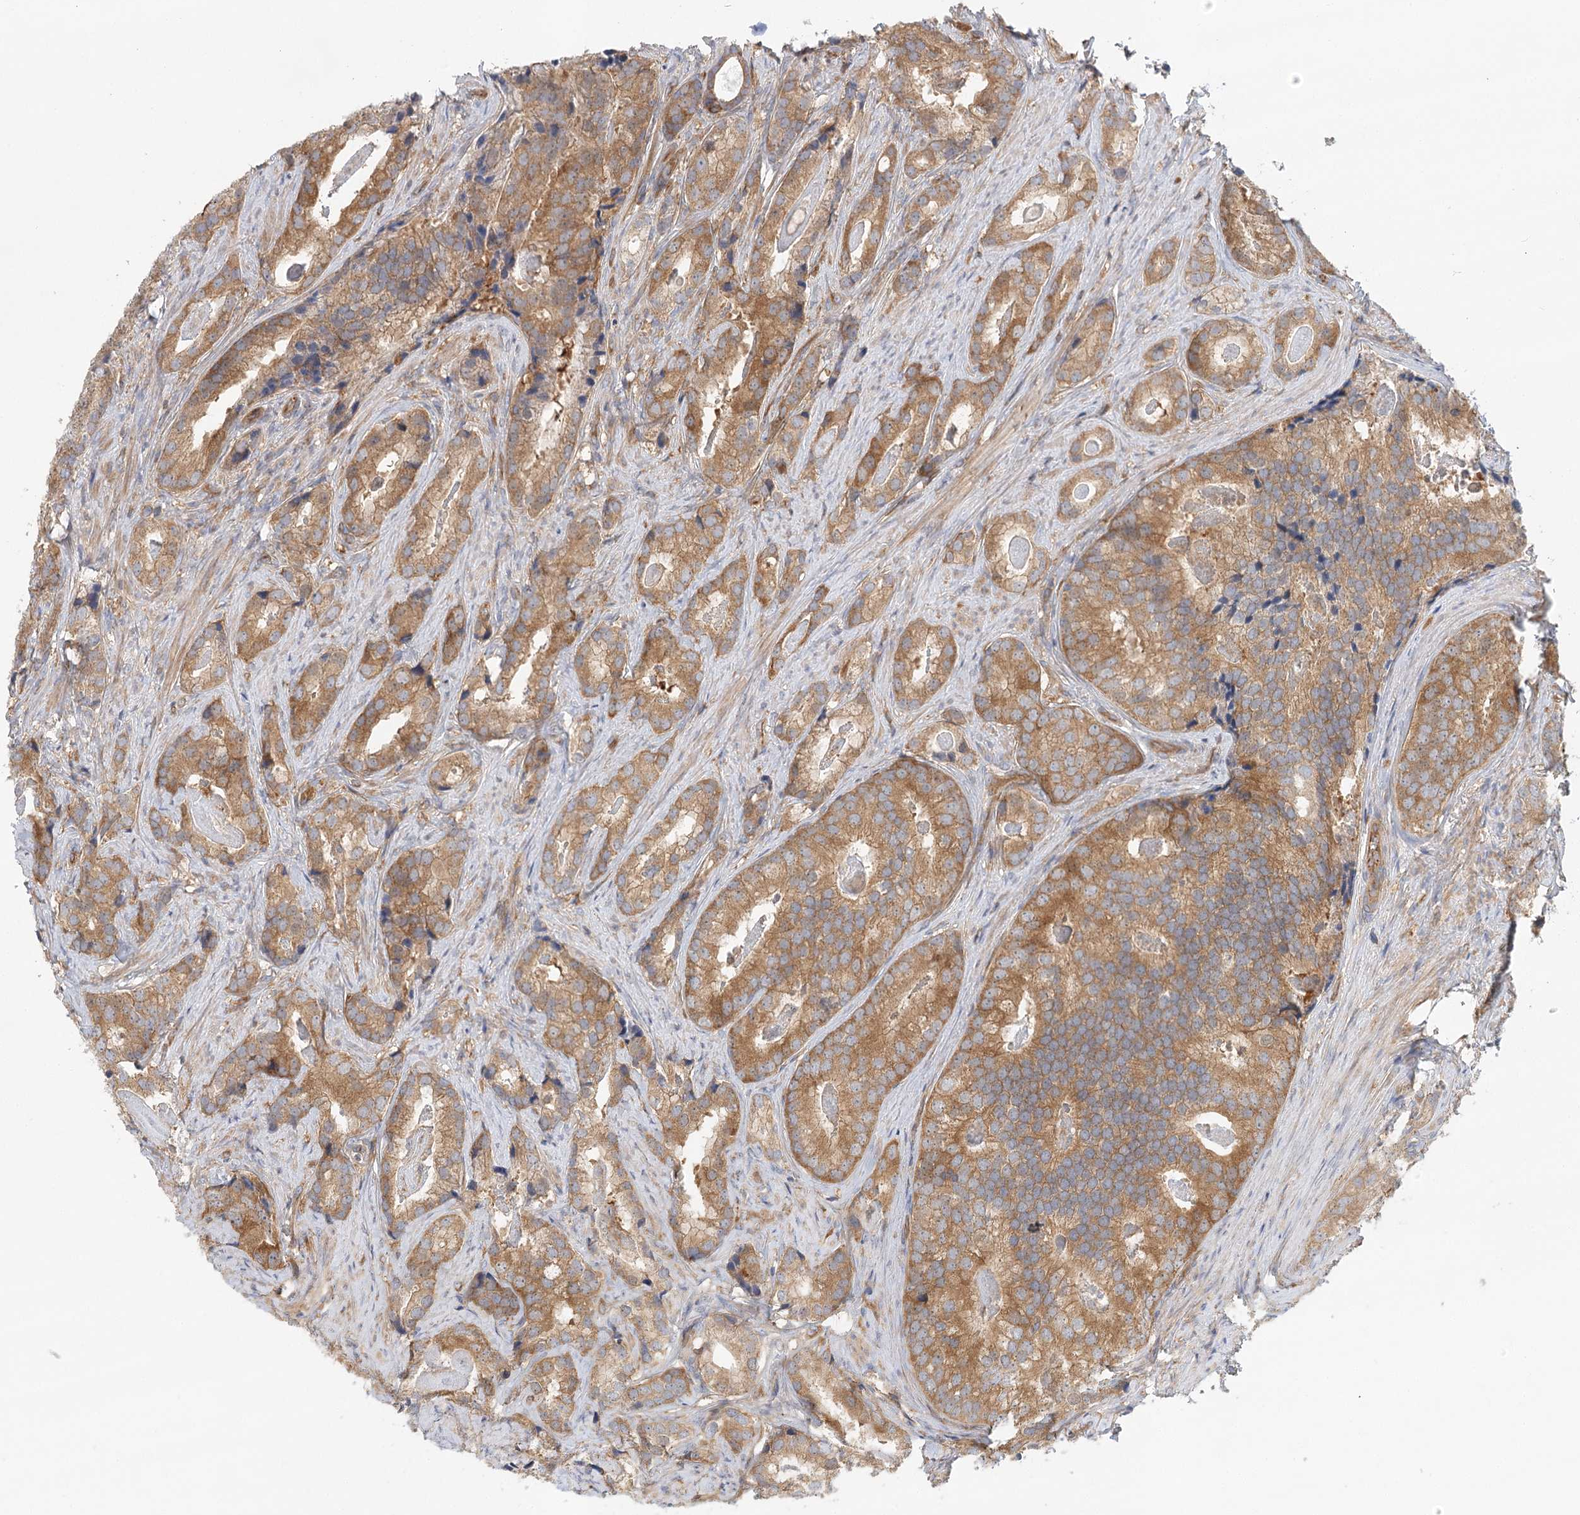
{"staining": {"intensity": "moderate", "quantity": ">75%", "location": "cytoplasmic/membranous"}, "tissue": "prostate cancer", "cell_type": "Tumor cells", "image_type": "cancer", "snomed": [{"axis": "morphology", "description": "Adenocarcinoma, Low grade"}, {"axis": "topography", "description": "Prostate"}], "caption": "A brown stain shows moderate cytoplasmic/membranous staining of a protein in human prostate cancer tumor cells.", "gene": "UMPS", "patient": {"sex": "male", "age": 71}}